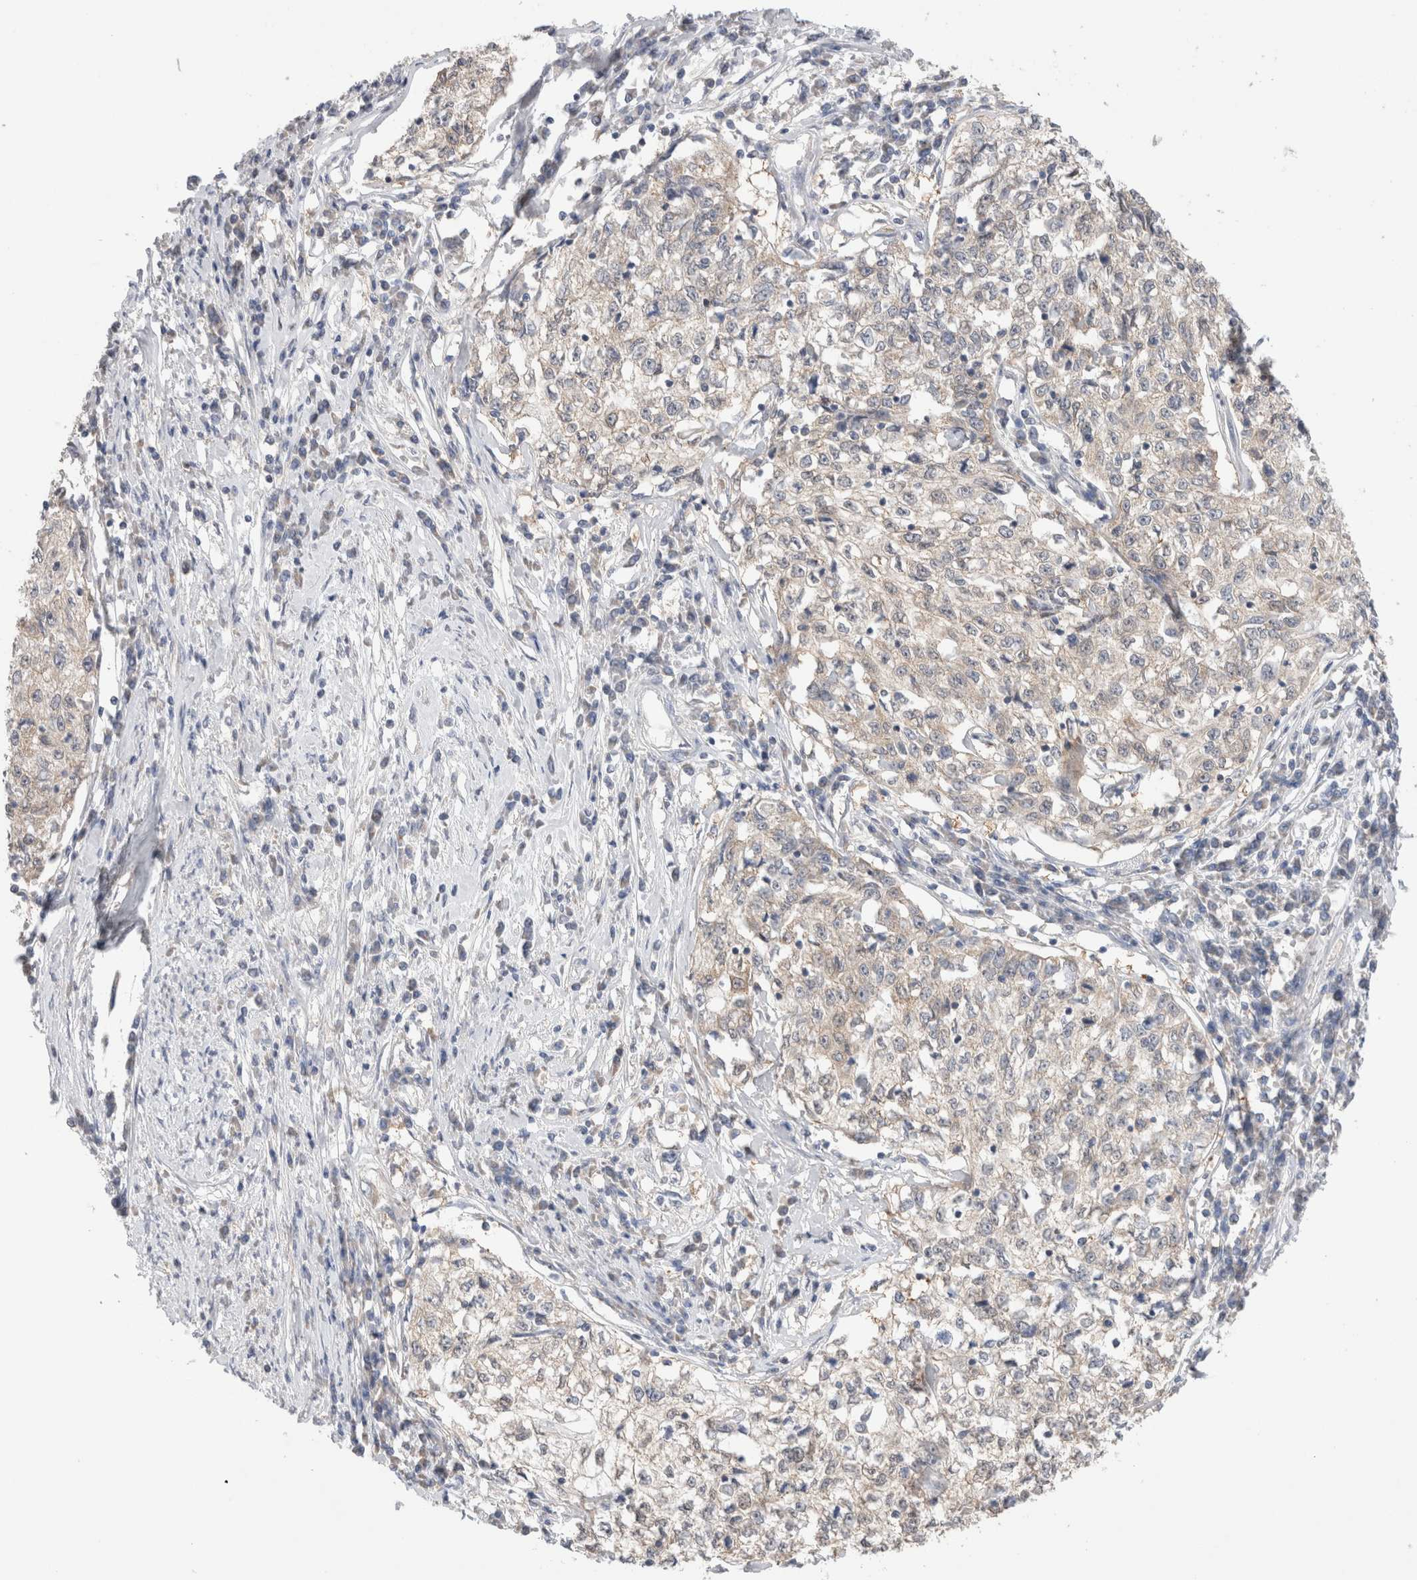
{"staining": {"intensity": "negative", "quantity": "none", "location": "none"}, "tissue": "cervical cancer", "cell_type": "Tumor cells", "image_type": "cancer", "snomed": [{"axis": "morphology", "description": "Squamous cell carcinoma, NOS"}, {"axis": "topography", "description": "Cervix"}], "caption": "Micrograph shows no significant protein expression in tumor cells of cervical cancer (squamous cell carcinoma).", "gene": "IFT74", "patient": {"sex": "female", "age": 57}}